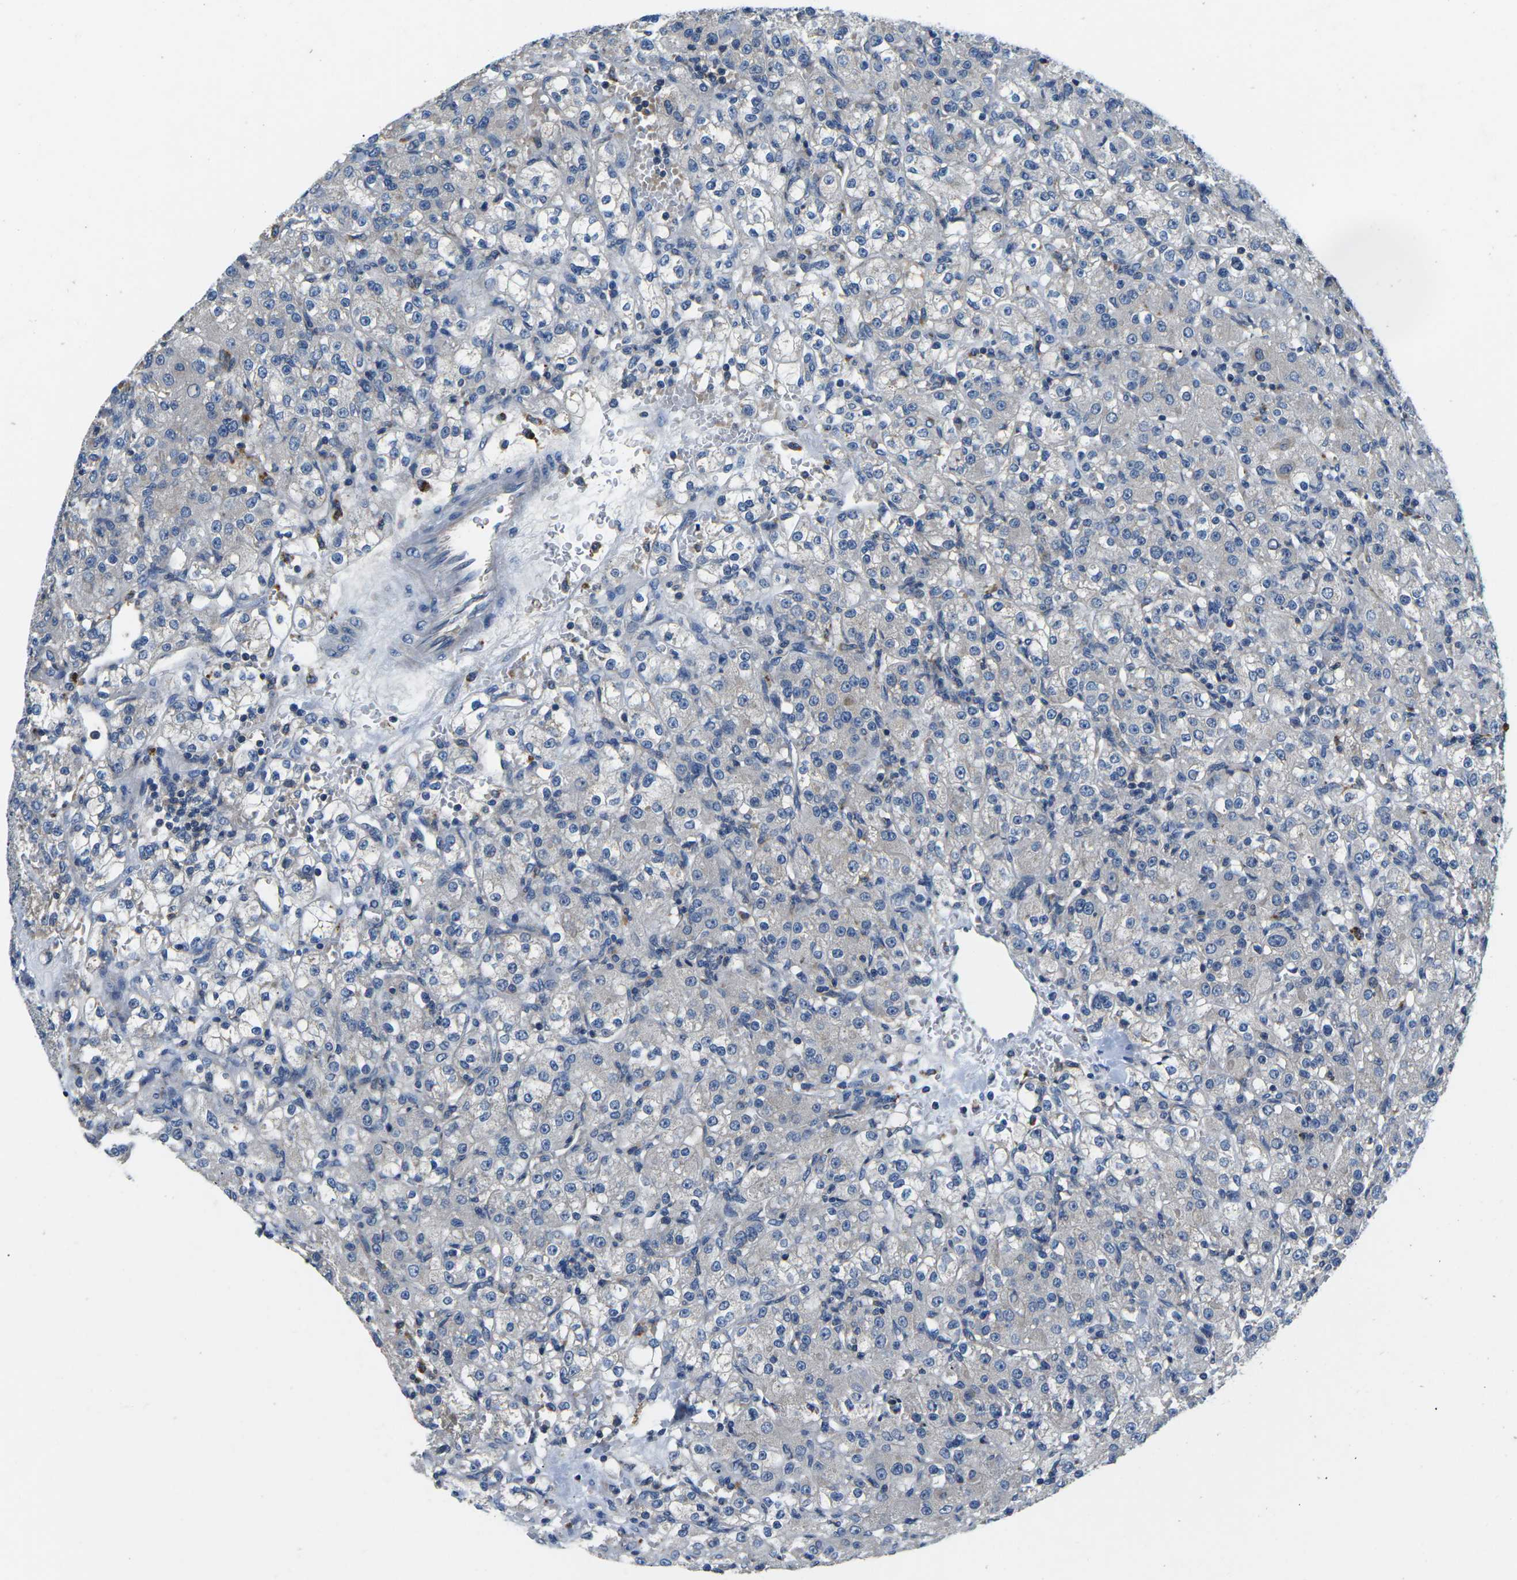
{"staining": {"intensity": "negative", "quantity": "none", "location": "none"}, "tissue": "renal cancer", "cell_type": "Tumor cells", "image_type": "cancer", "snomed": [{"axis": "morphology", "description": "Normal tissue, NOS"}, {"axis": "morphology", "description": "Adenocarcinoma, NOS"}, {"axis": "topography", "description": "Kidney"}], "caption": "This micrograph is of adenocarcinoma (renal) stained with IHC to label a protein in brown with the nuclei are counter-stained blue. There is no expression in tumor cells.", "gene": "PDCD6IP", "patient": {"sex": "male", "age": 61}}